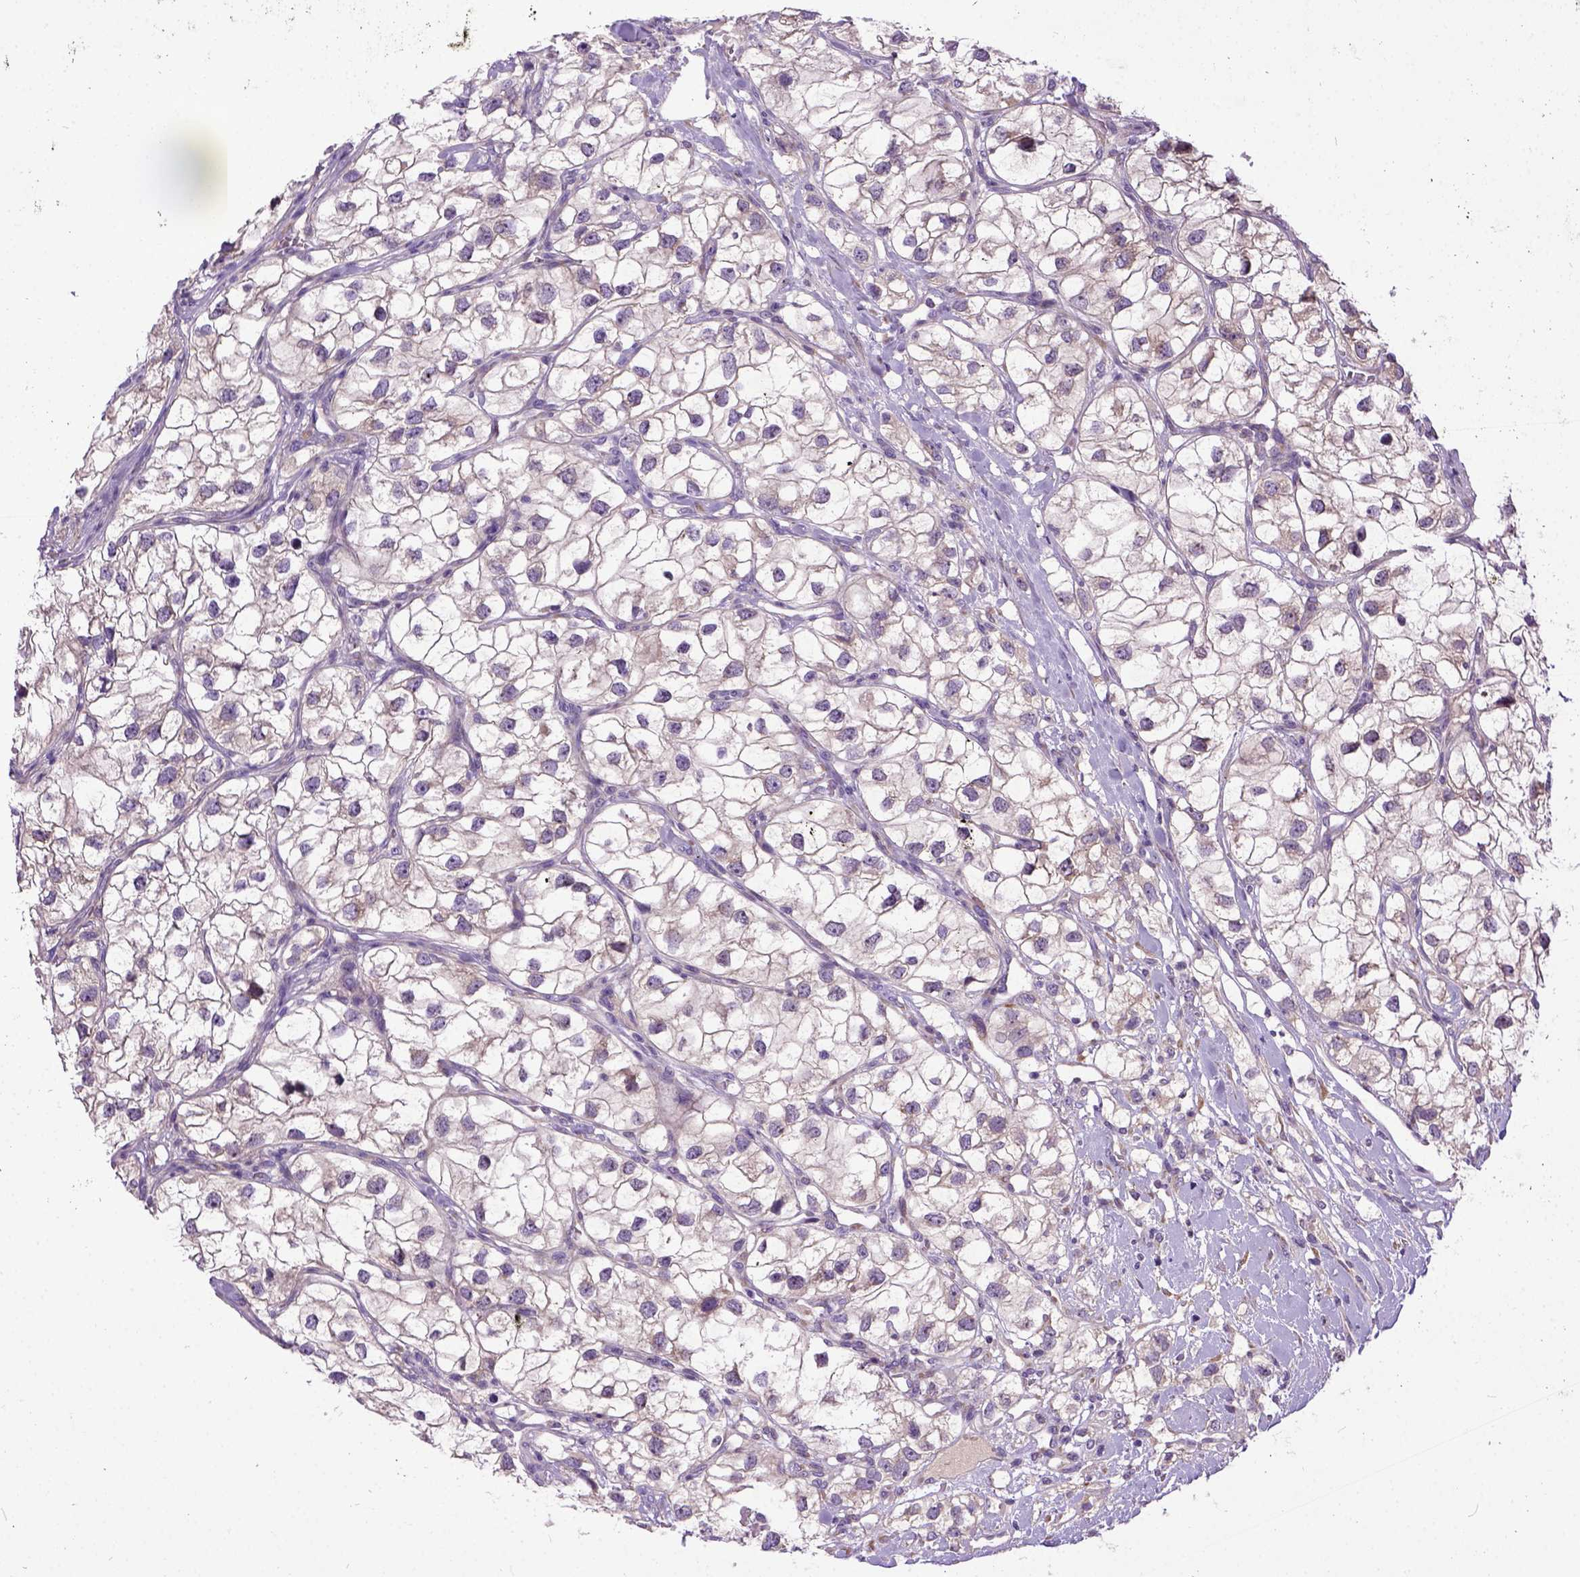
{"staining": {"intensity": "moderate", "quantity": "<25%", "location": "cytoplasmic/membranous"}, "tissue": "renal cancer", "cell_type": "Tumor cells", "image_type": "cancer", "snomed": [{"axis": "morphology", "description": "Adenocarcinoma, NOS"}, {"axis": "topography", "description": "Kidney"}], "caption": "Renal cancer tissue shows moderate cytoplasmic/membranous staining in approximately <25% of tumor cells", "gene": "NEK5", "patient": {"sex": "male", "age": 59}}